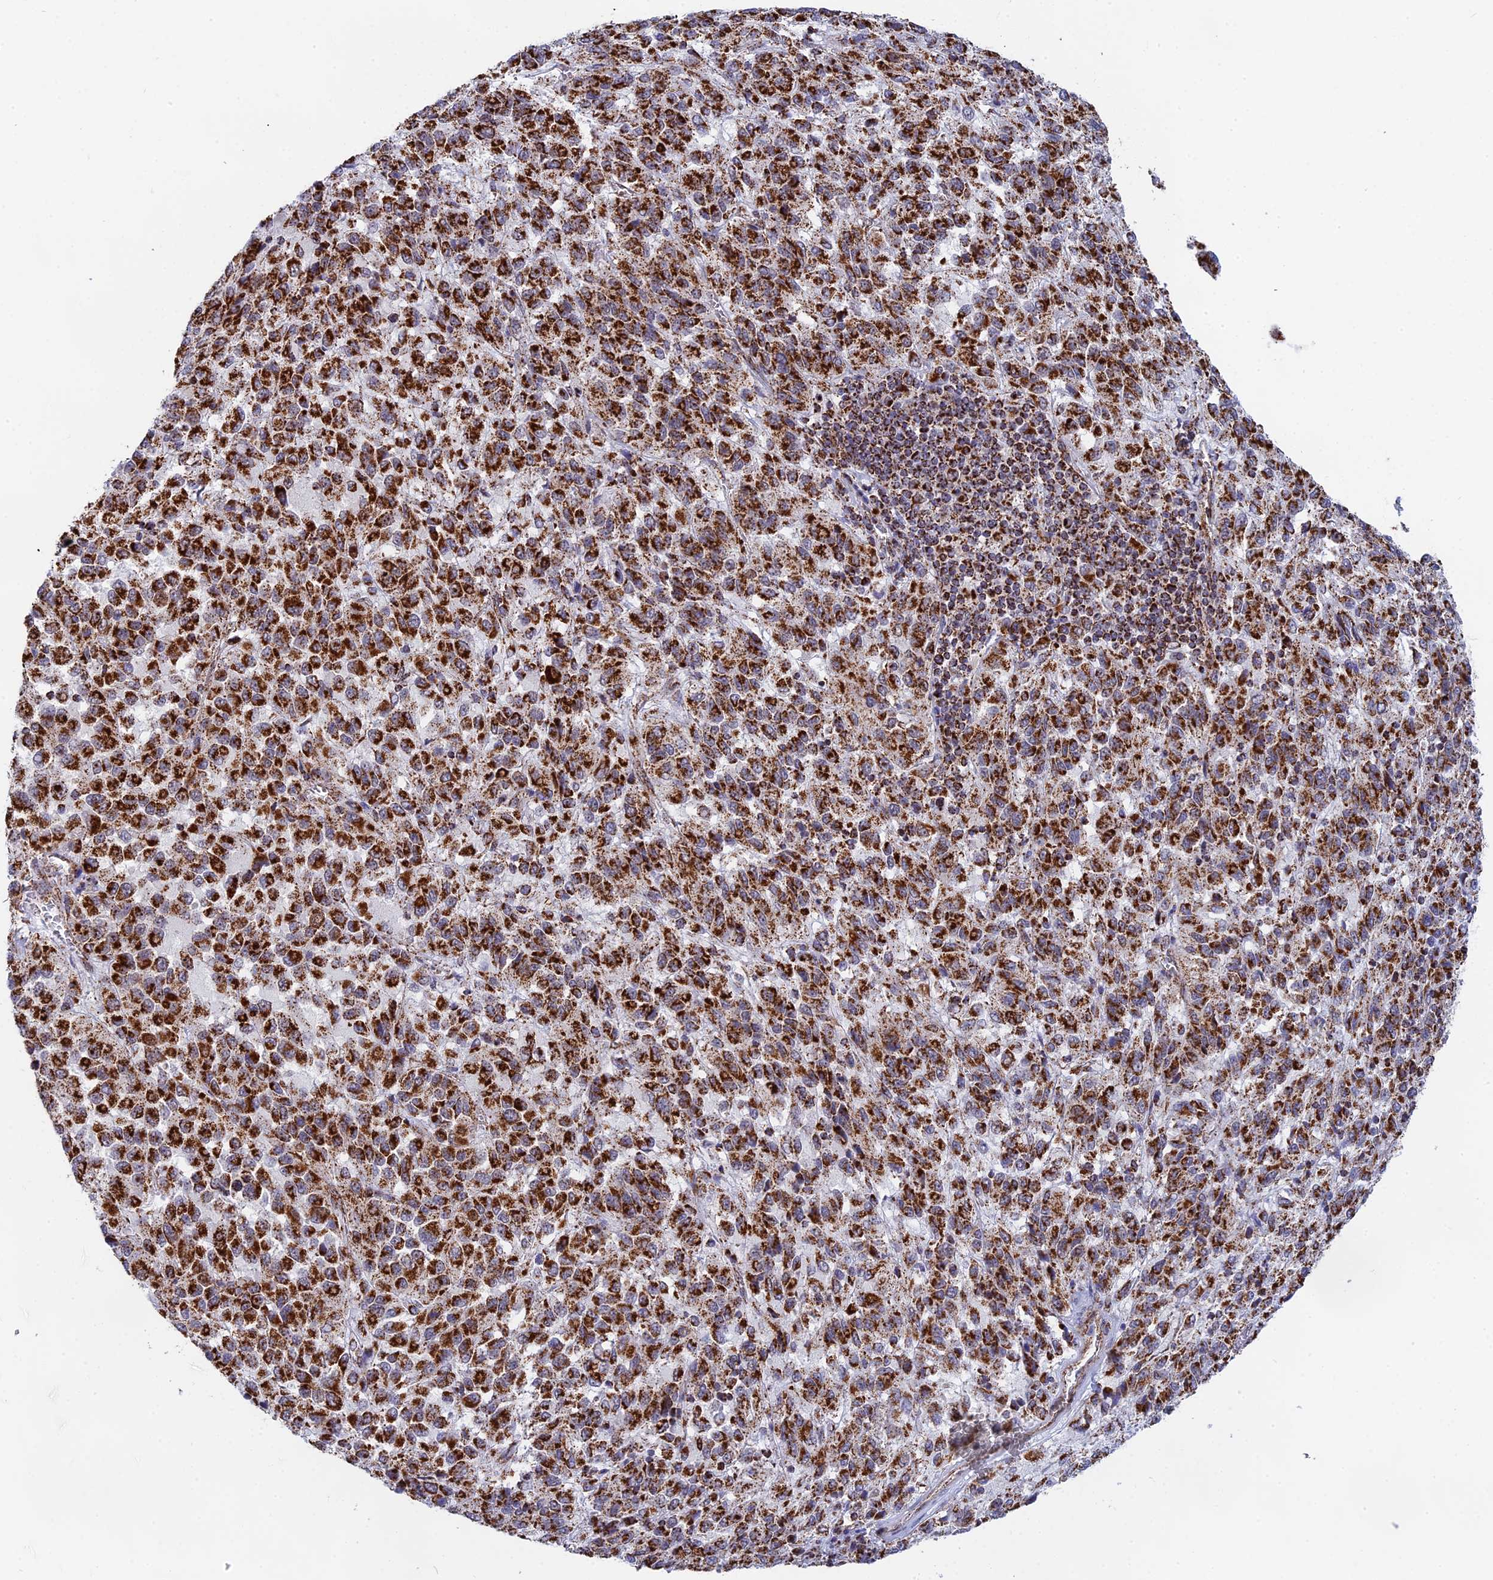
{"staining": {"intensity": "strong", "quantity": ">75%", "location": "cytoplasmic/membranous"}, "tissue": "melanoma", "cell_type": "Tumor cells", "image_type": "cancer", "snomed": [{"axis": "morphology", "description": "Malignant melanoma, Metastatic site"}, {"axis": "topography", "description": "Lung"}], "caption": "A high amount of strong cytoplasmic/membranous positivity is appreciated in approximately >75% of tumor cells in malignant melanoma (metastatic site) tissue.", "gene": "CDC16", "patient": {"sex": "male", "age": 64}}